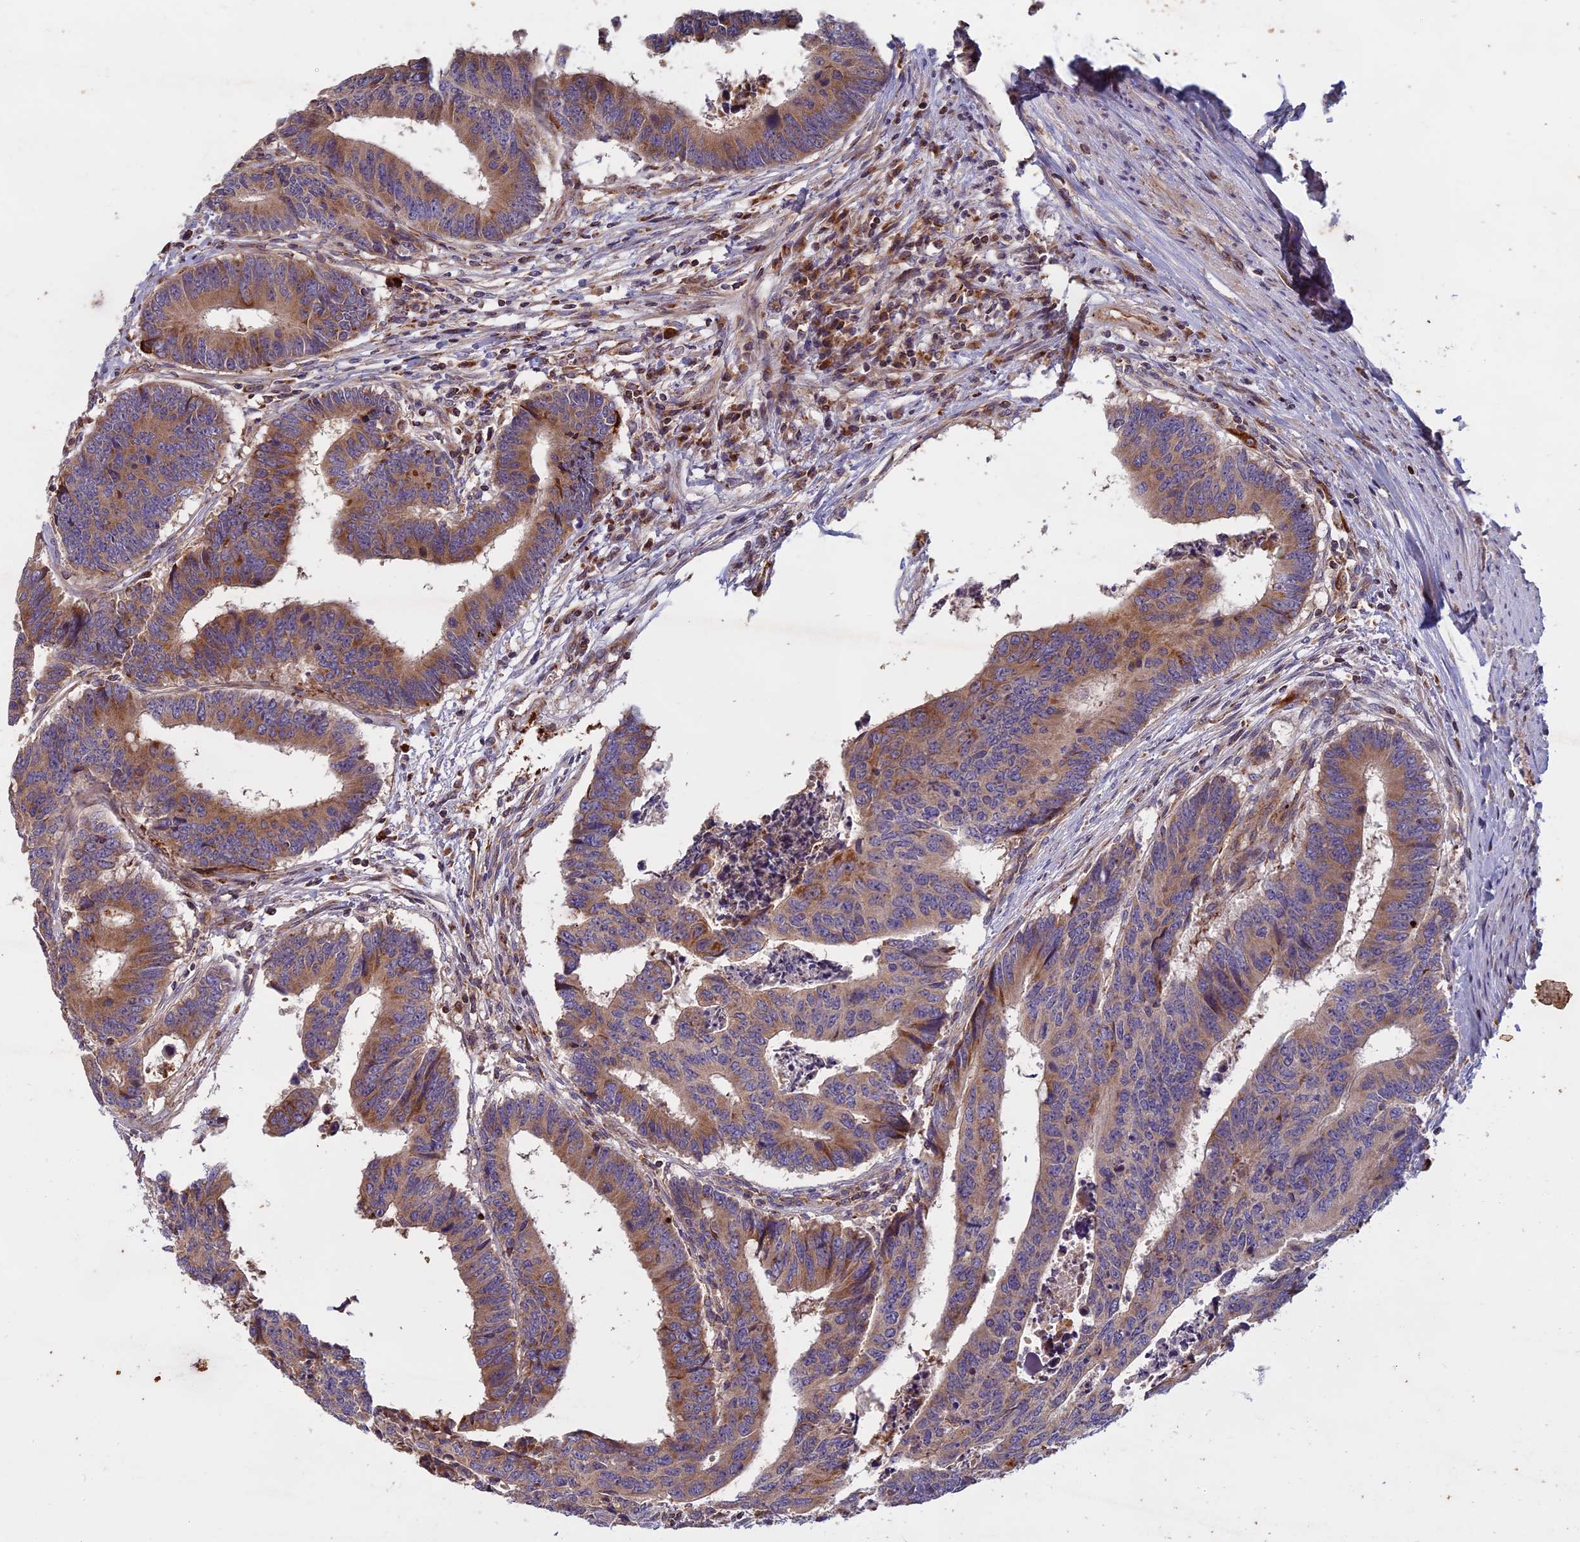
{"staining": {"intensity": "moderate", "quantity": ">75%", "location": "cytoplasmic/membranous"}, "tissue": "colorectal cancer", "cell_type": "Tumor cells", "image_type": "cancer", "snomed": [{"axis": "morphology", "description": "Adenocarcinoma, NOS"}, {"axis": "topography", "description": "Rectum"}], "caption": "Colorectal cancer (adenocarcinoma) was stained to show a protein in brown. There is medium levels of moderate cytoplasmic/membranous expression in approximately >75% of tumor cells.", "gene": "EDAR", "patient": {"sex": "male", "age": 84}}